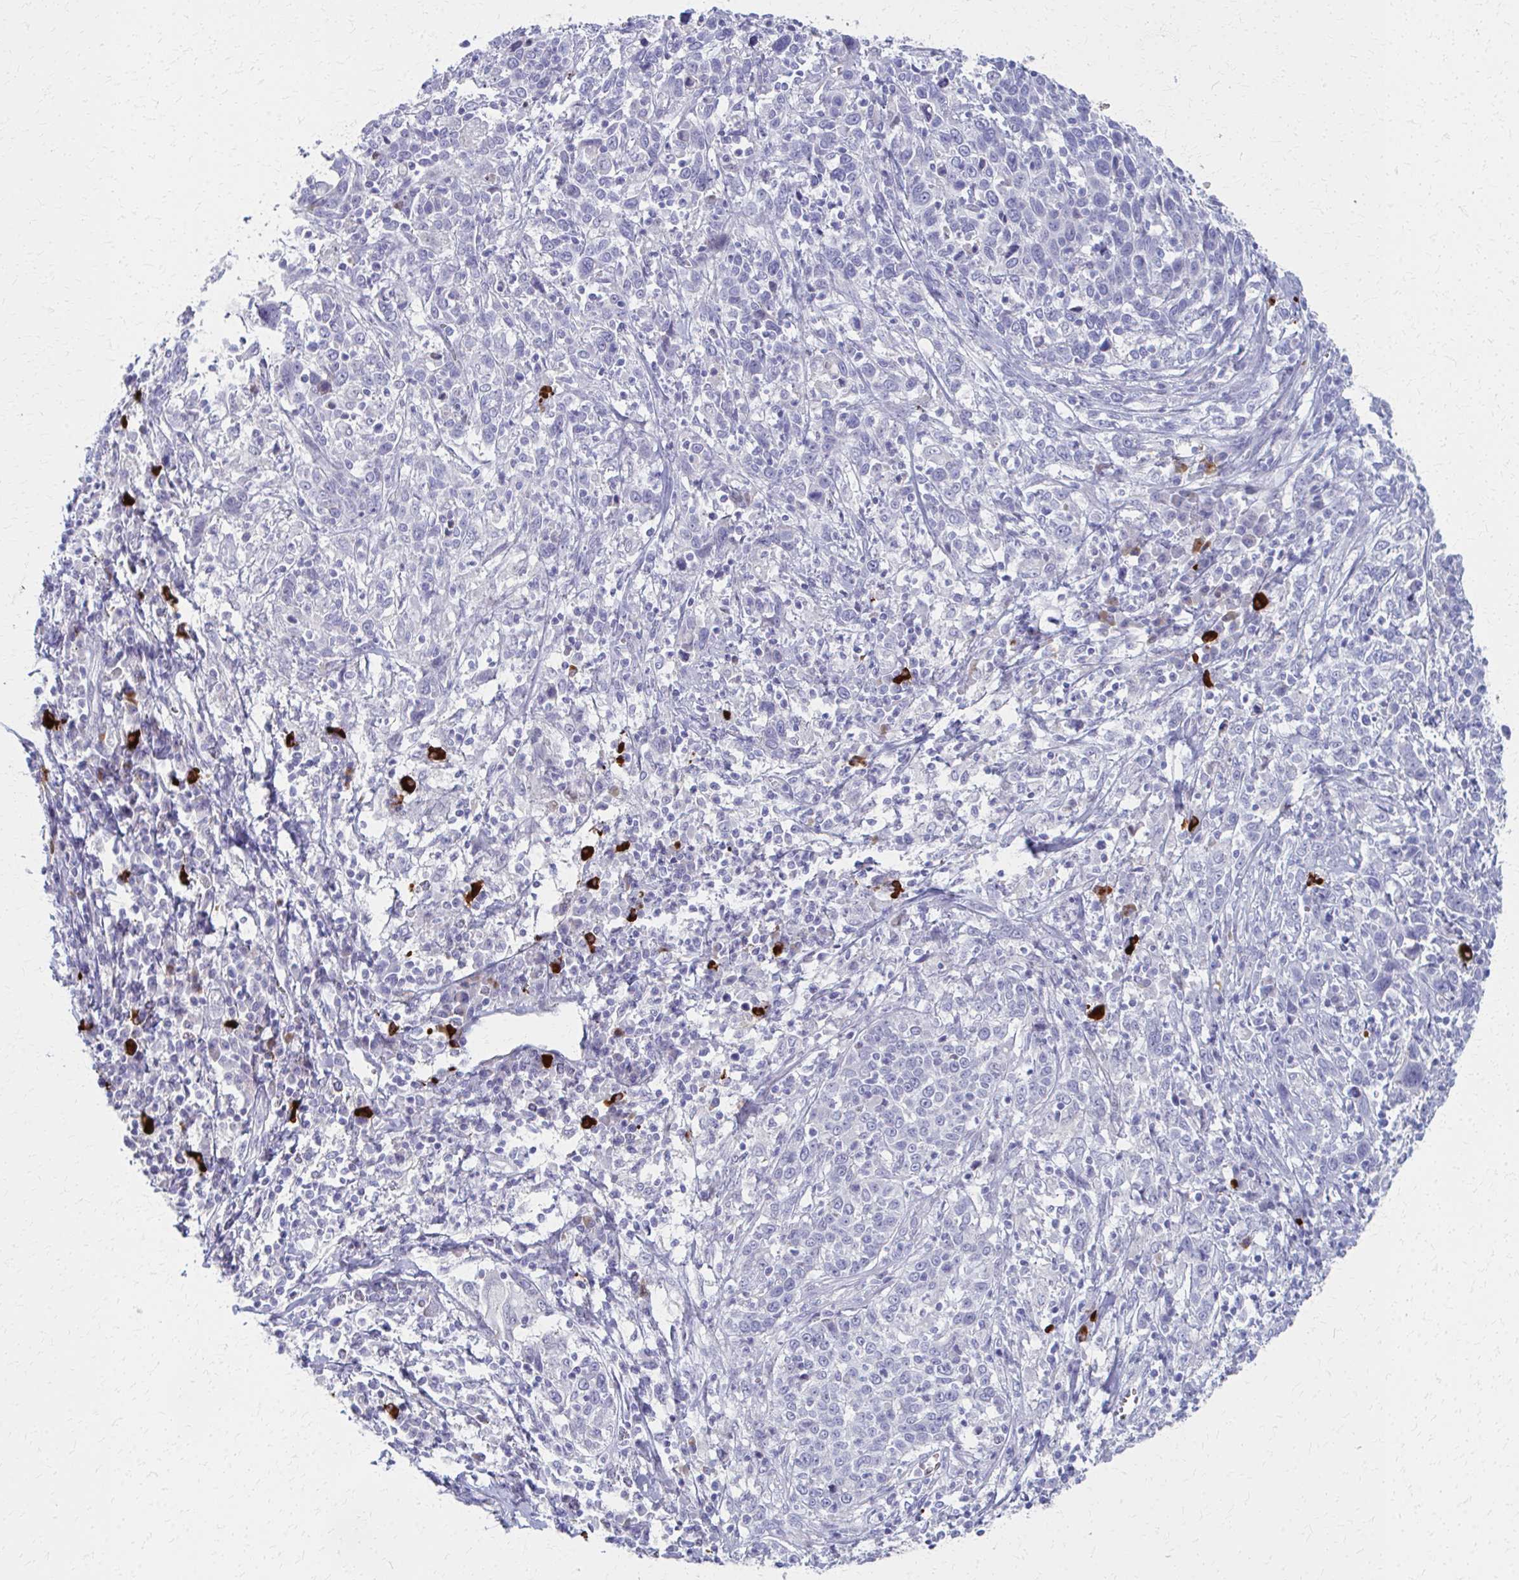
{"staining": {"intensity": "negative", "quantity": "none", "location": "none"}, "tissue": "cervical cancer", "cell_type": "Tumor cells", "image_type": "cancer", "snomed": [{"axis": "morphology", "description": "Squamous cell carcinoma, NOS"}, {"axis": "topography", "description": "Cervix"}], "caption": "The image shows no staining of tumor cells in squamous cell carcinoma (cervical).", "gene": "MS4A2", "patient": {"sex": "female", "age": 46}}